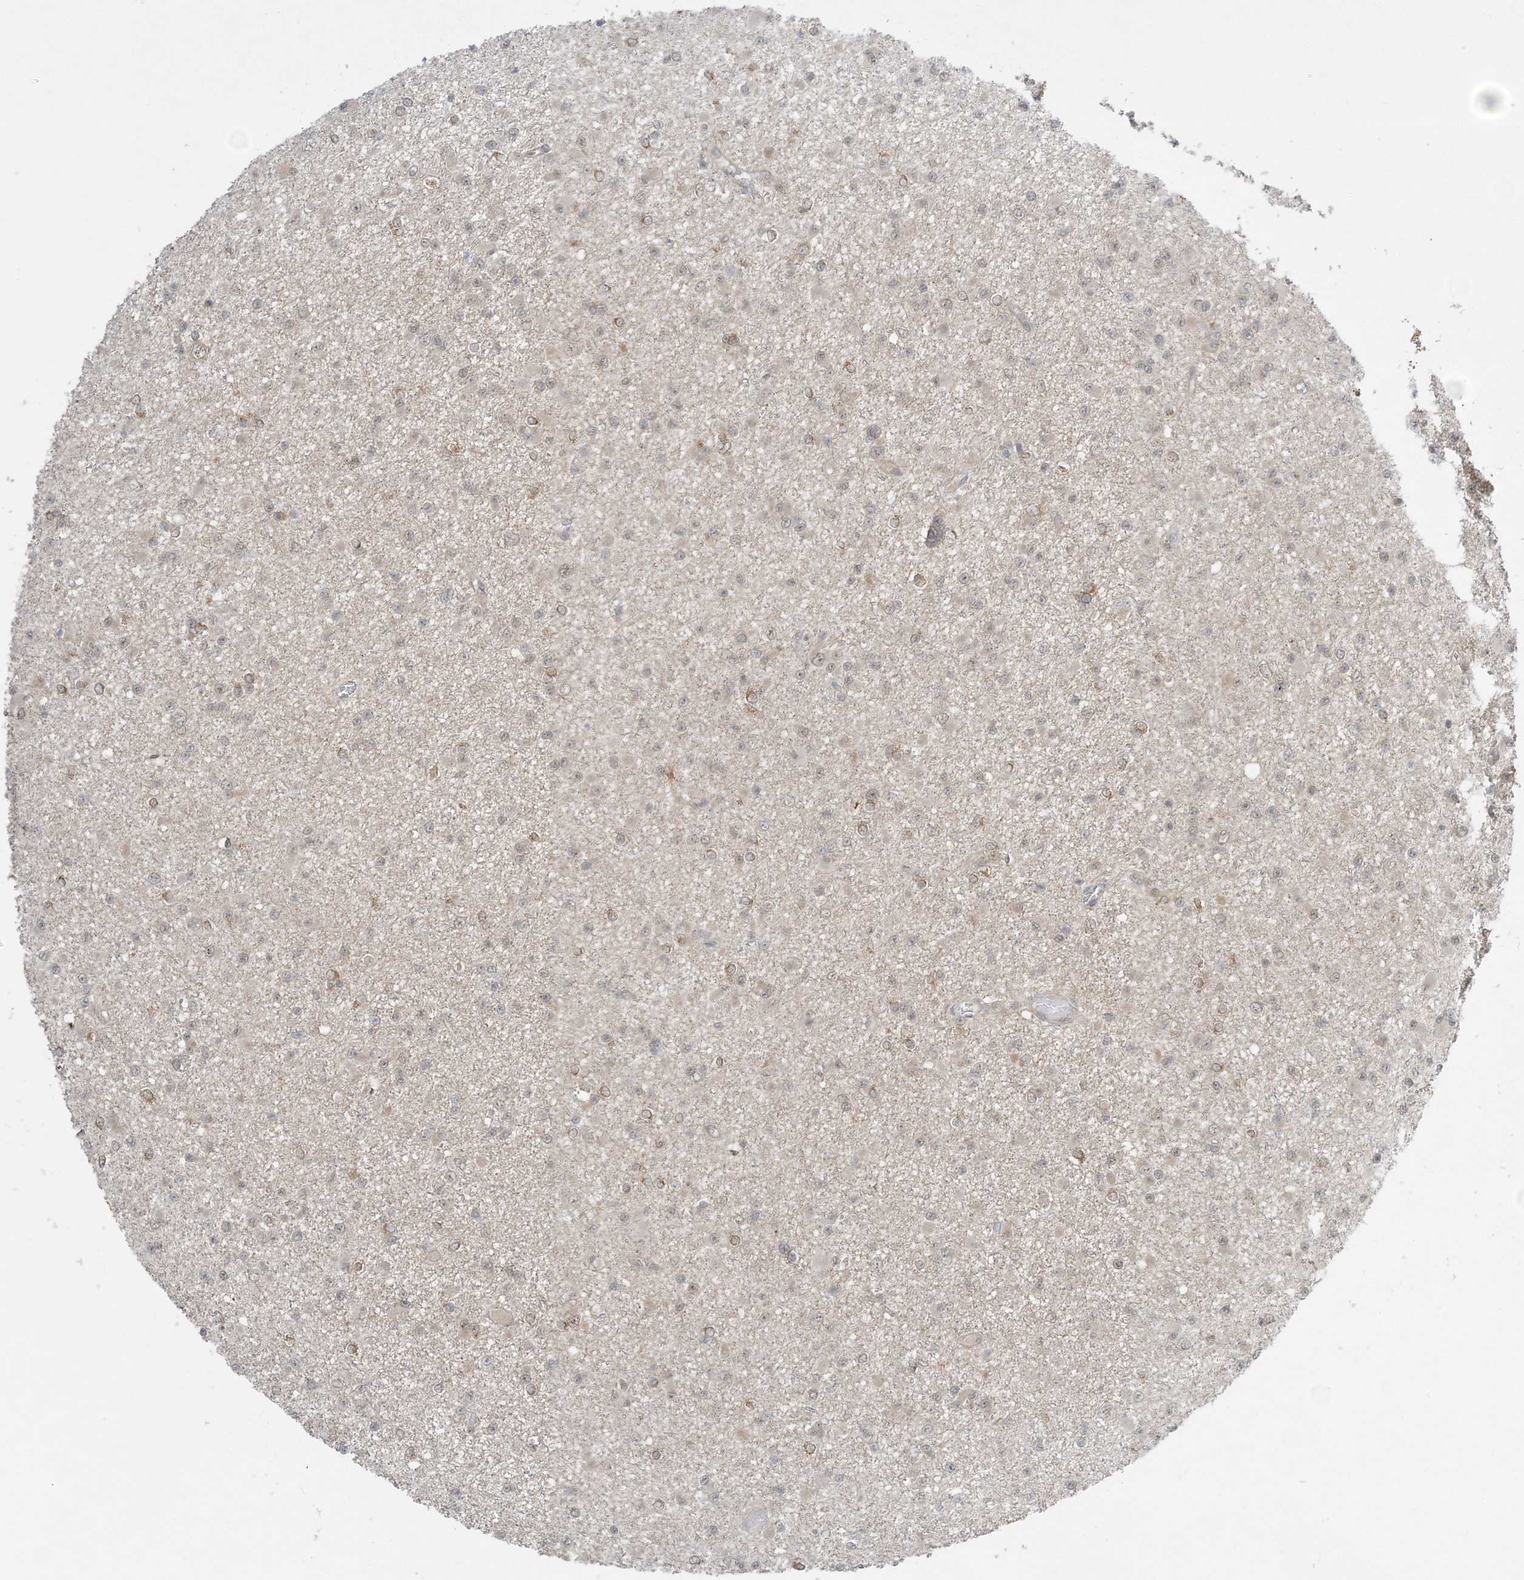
{"staining": {"intensity": "weak", "quantity": "<25%", "location": "cytoplasmic/membranous"}, "tissue": "glioma", "cell_type": "Tumor cells", "image_type": "cancer", "snomed": [{"axis": "morphology", "description": "Glioma, malignant, Low grade"}, {"axis": "topography", "description": "Brain"}], "caption": "An image of human glioma is negative for staining in tumor cells.", "gene": "ATP11A", "patient": {"sex": "female", "age": 22}}